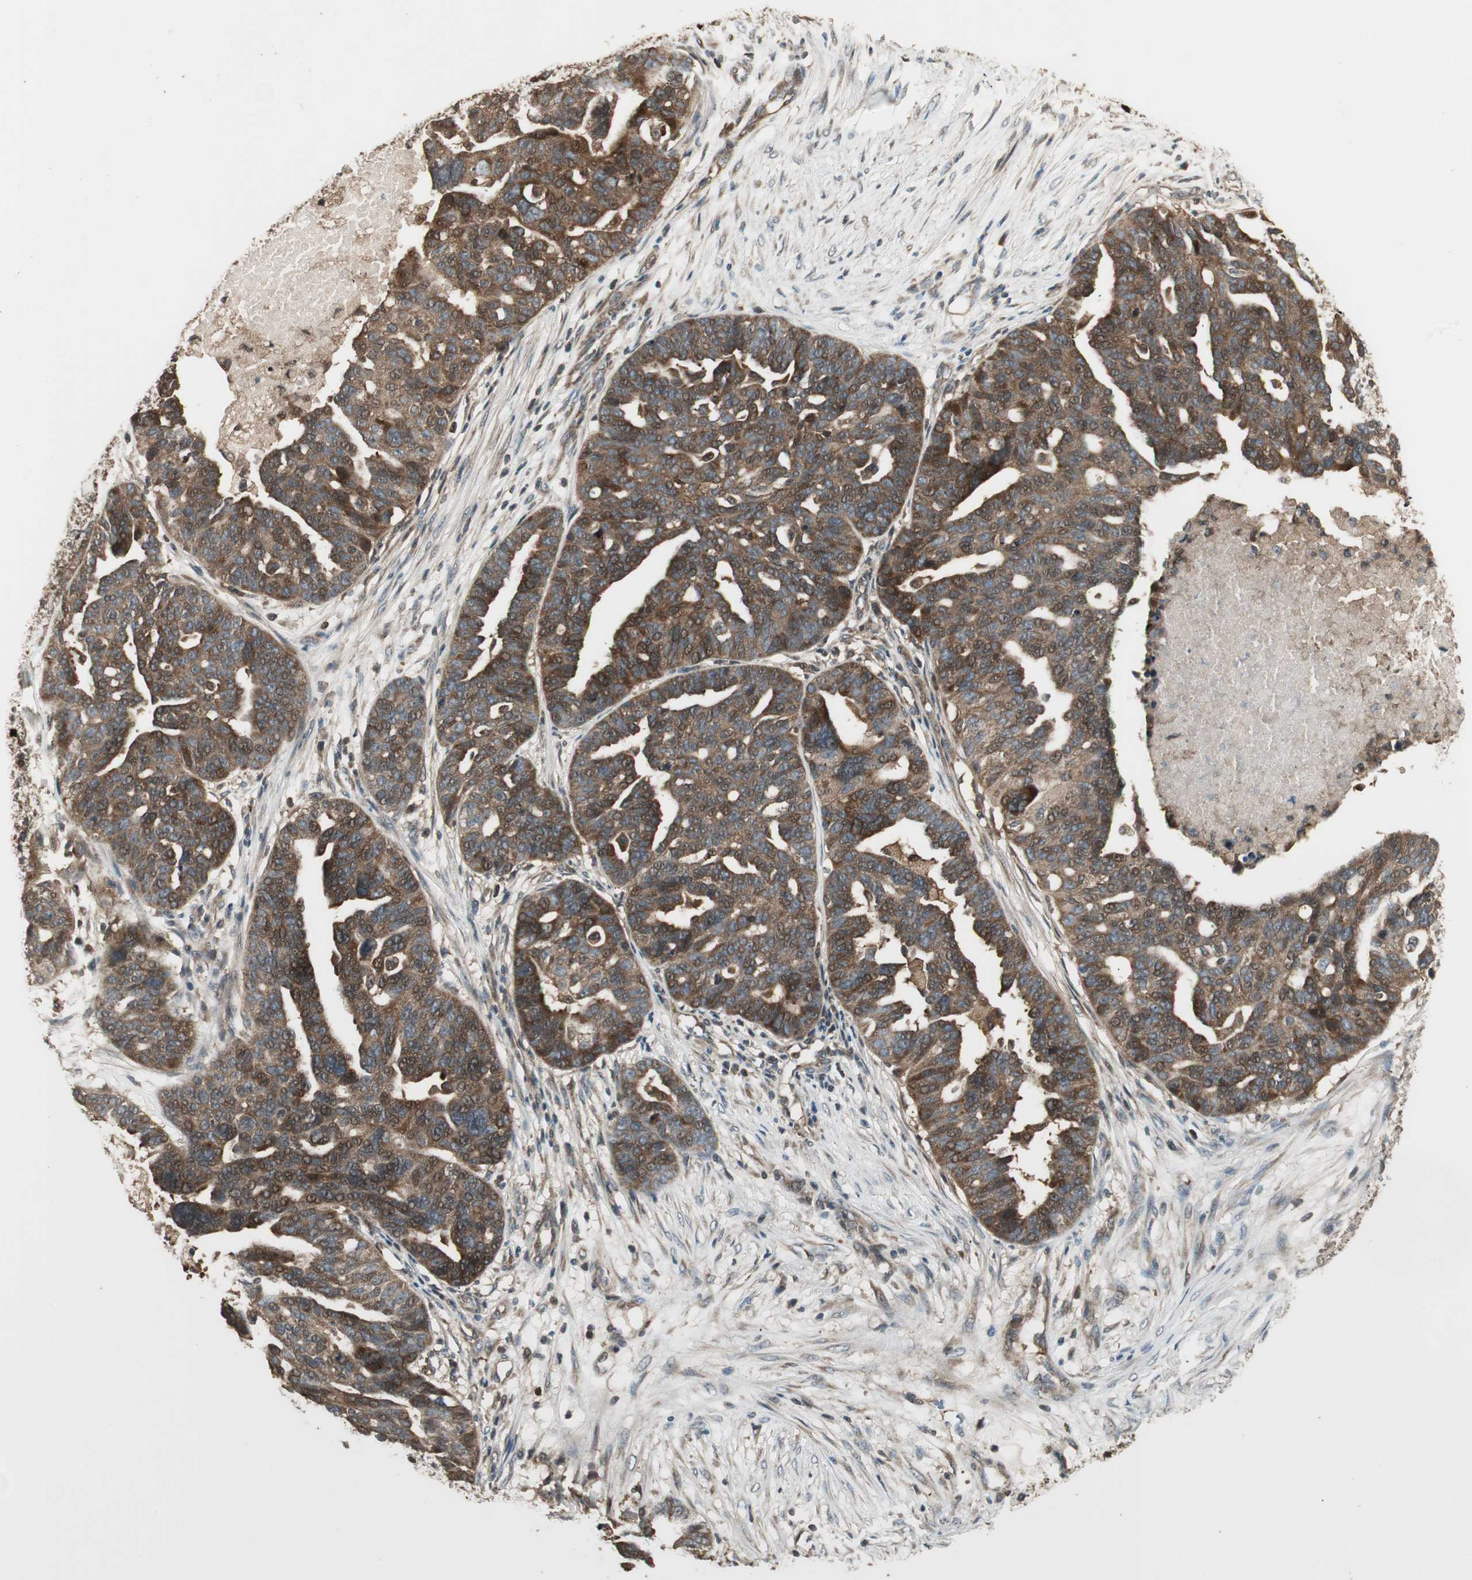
{"staining": {"intensity": "strong", "quantity": ">75%", "location": "cytoplasmic/membranous,nuclear"}, "tissue": "ovarian cancer", "cell_type": "Tumor cells", "image_type": "cancer", "snomed": [{"axis": "morphology", "description": "Cystadenocarcinoma, serous, NOS"}, {"axis": "topography", "description": "Ovary"}], "caption": "A brown stain labels strong cytoplasmic/membranous and nuclear staining of a protein in ovarian cancer (serous cystadenocarcinoma) tumor cells.", "gene": "CNOT4", "patient": {"sex": "female", "age": 59}}